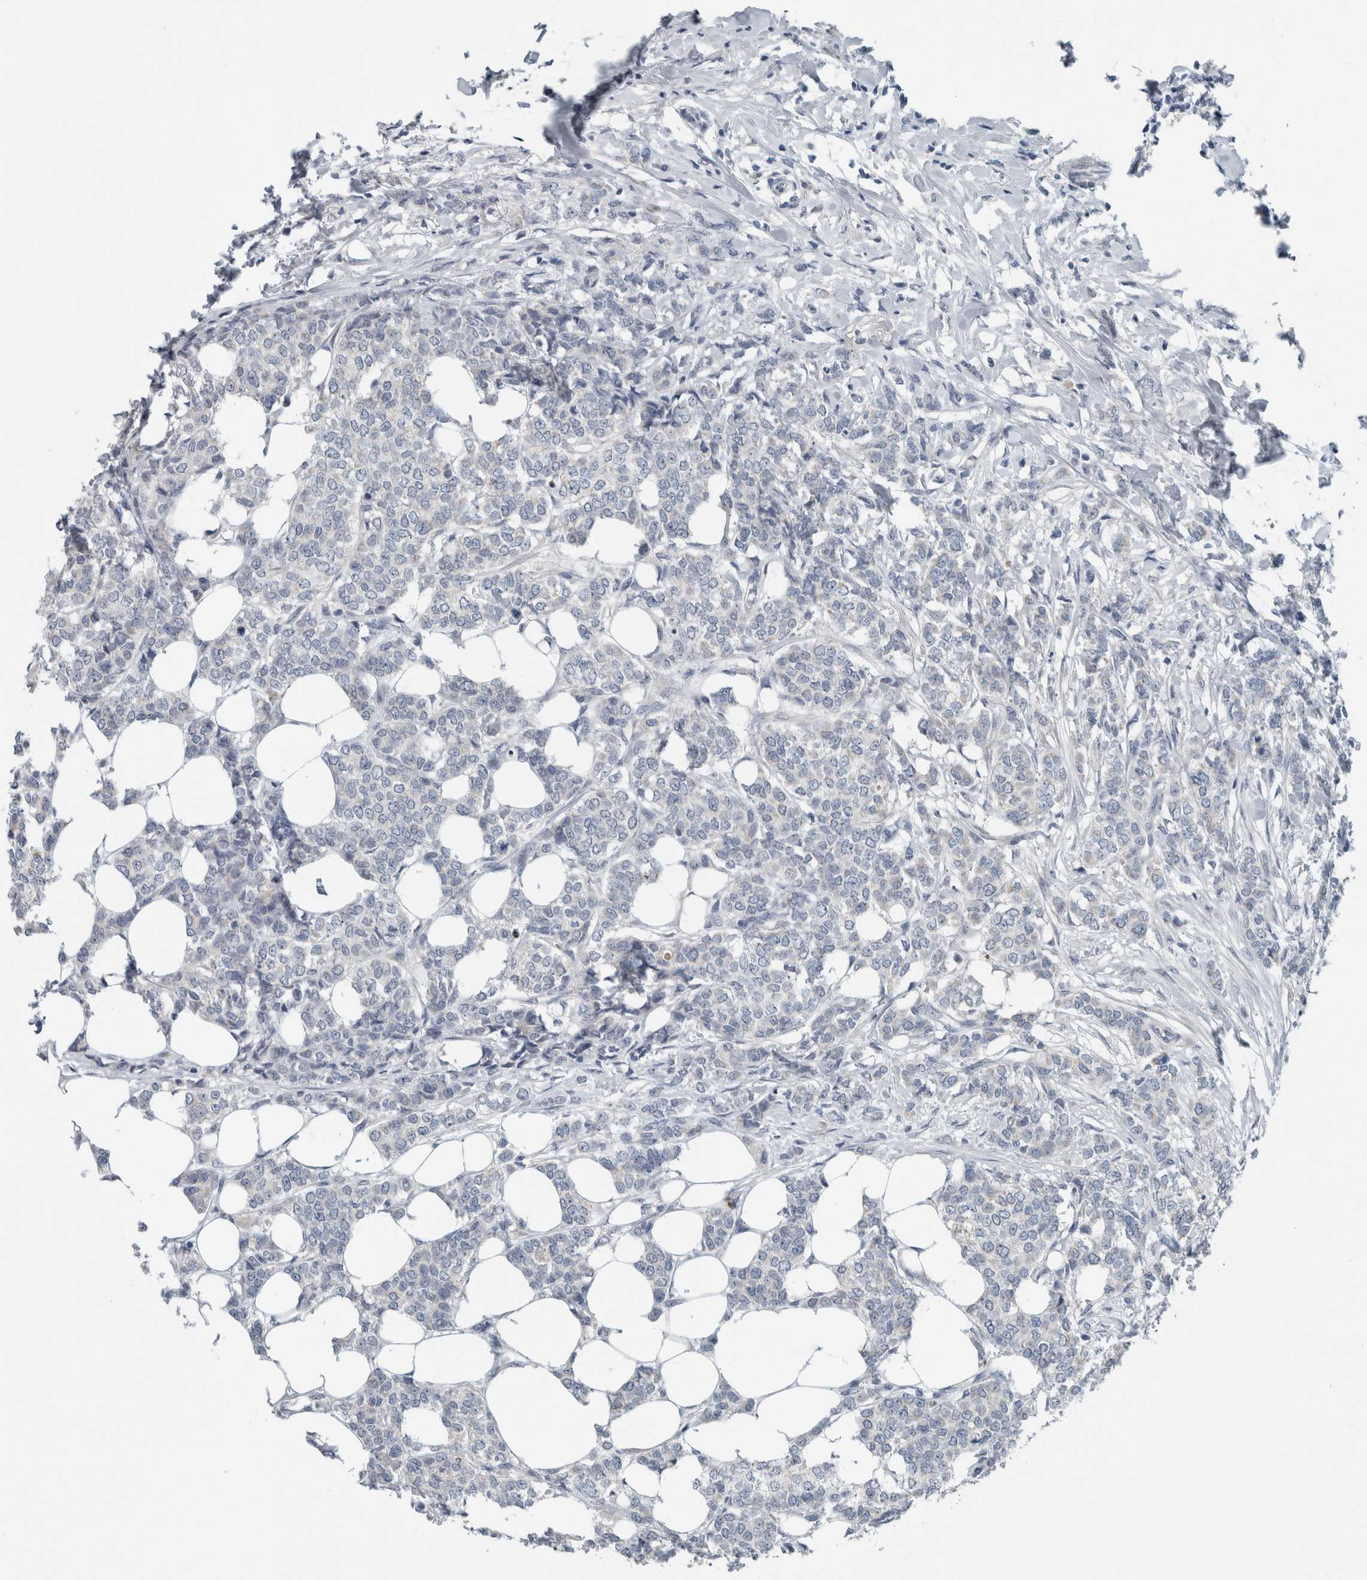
{"staining": {"intensity": "negative", "quantity": "none", "location": "none"}, "tissue": "breast cancer", "cell_type": "Tumor cells", "image_type": "cancer", "snomed": [{"axis": "morphology", "description": "Lobular carcinoma"}, {"axis": "topography", "description": "Skin"}, {"axis": "topography", "description": "Breast"}], "caption": "A photomicrograph of human breast cancer (lobular carcinoma) is negative for staining in tumor cells.", "gene": "GBA2", "patient": {"sex": "female", "age": 46}}